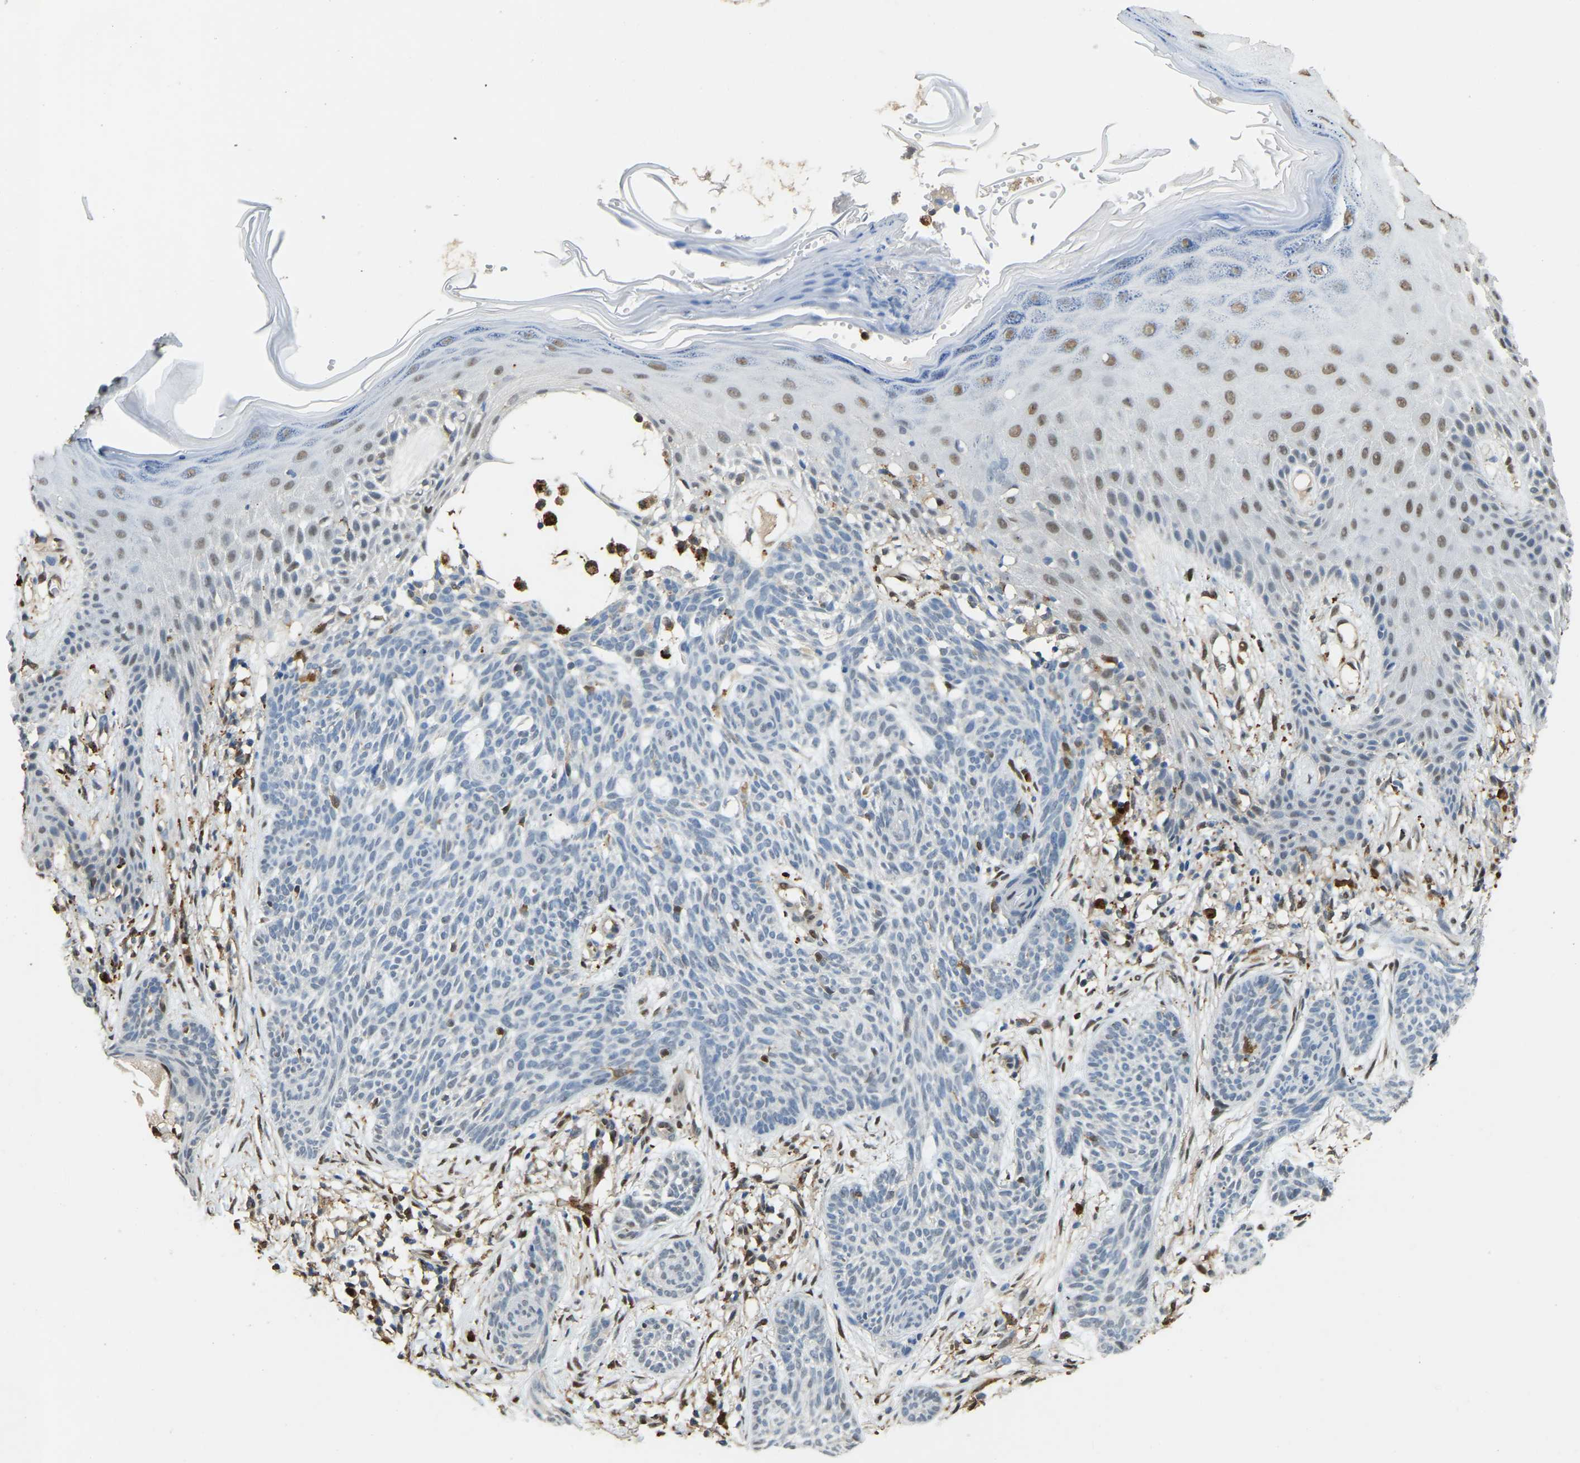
{"staining": {"intensity": "negative", "quantity": "none", "location": "none"}, "tissue": "skin cancer", "cell_type": "Tumor cells", "image_type": "cancer", "snomed": [{"axis": "morphology", "description": "Basal cell carcinoma"}, {"axis": "topography", "description": "Skin"}], "caption": "There is no significant positivity in tumor cells of skin basal cell carcinoma.", "gene": "NANS", "patient": {"sex": "female", "age": 59}}